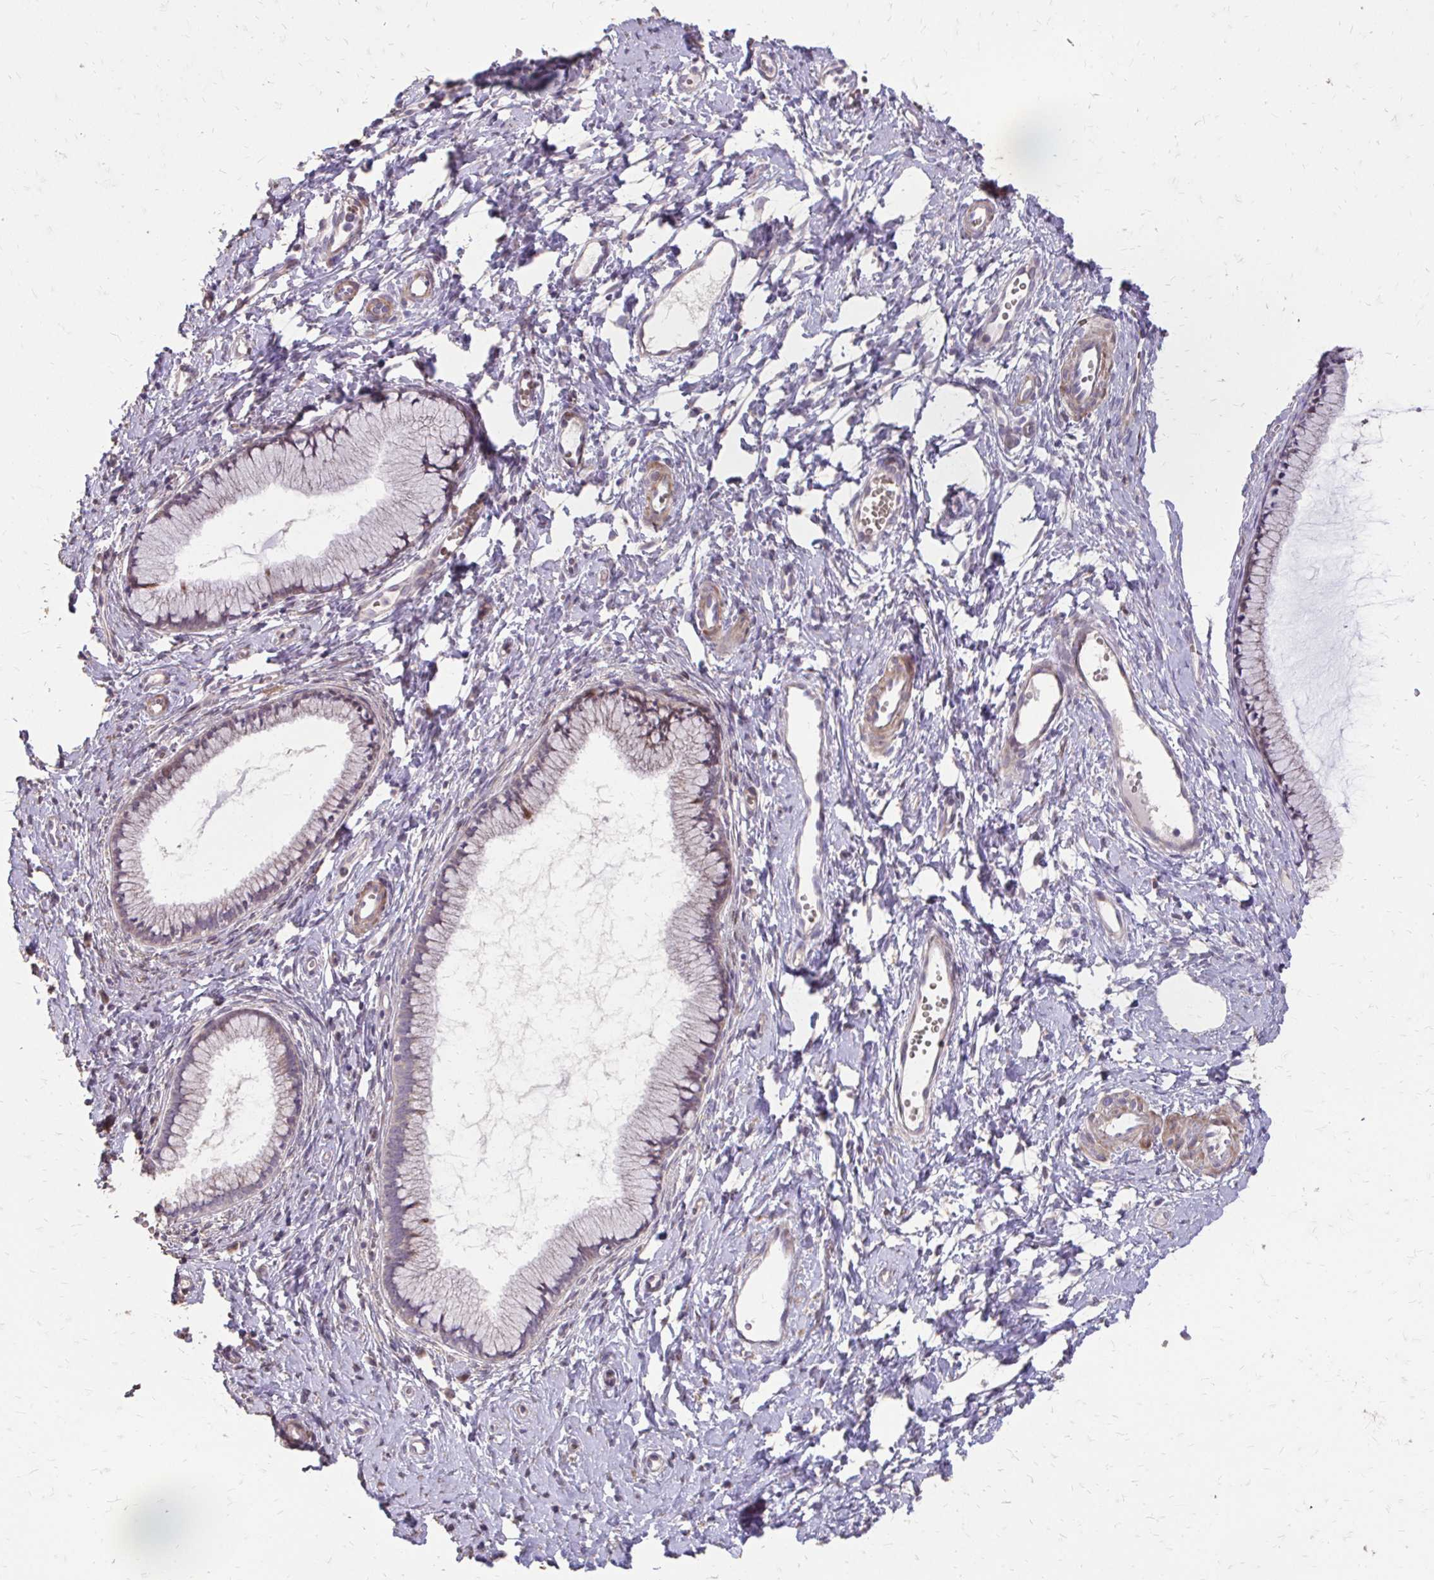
{"staining": {"intensity": "negative", "quantity": "none", "location": "none"}, "tissue": "cervix", "cell_type": "Glandular cells", "image_type": "normal", "snomed": [{"axis": "morphology", "description": "Normal tissue, NOS"}, {"axis": "topography", "description": "Cervix"}], "caption": "Benign cervix was stained to show a protein in brown. There is no significant positivity in glandular cells. (Stains: DAB immunohistochemistry with hematoxylin counter stain, Microscopy: brightfield microscopy at high magnification).", "gene": "MYORG", "patient": {"sex": "female", "age": 40}}